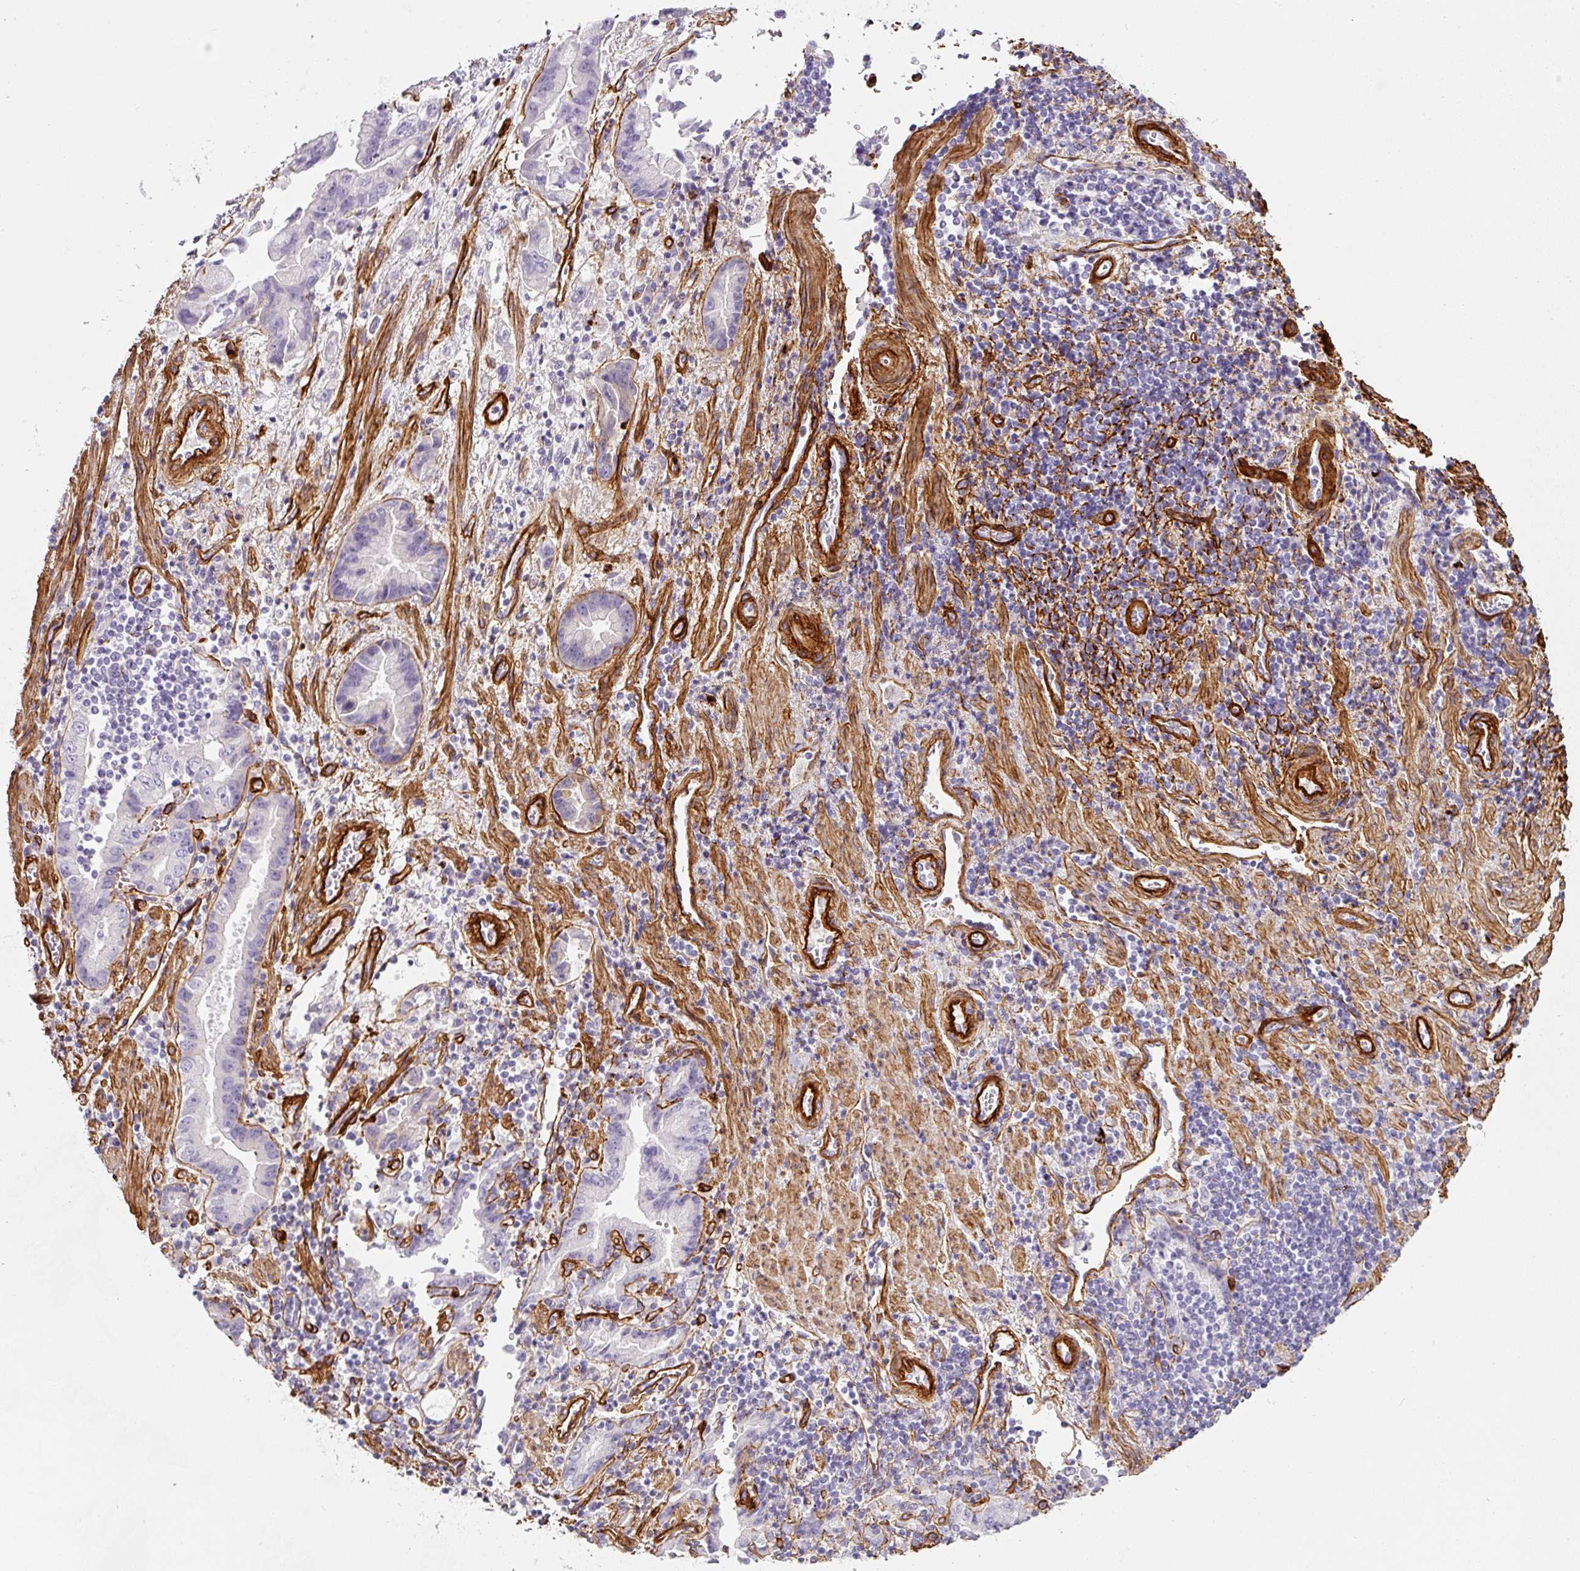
{"staining": {"intensity": "negative", "quantity": "none", "location": "none"}, "tissue": "stomach cancer", "cell_type": "Tumor cells", "image_type": "cancer", "snomed": [{"axis": "morphology", "description": "Adenocarcinoma, NOS"}, {"axis": "topography", "description": "Stomach"}], "caption": "DAB immunohistochemical staining of stomach adenocarcinoma demonstrates no significant staining in tumor cells. Brightfield microscopy of IHC stained with DAB (3,3'-diaminobenzidine) (brown) and hematoxylin (blue), captured at high magnification.", "gene": "LOXL4", "patient": {"sex": "male", "age": 62}}